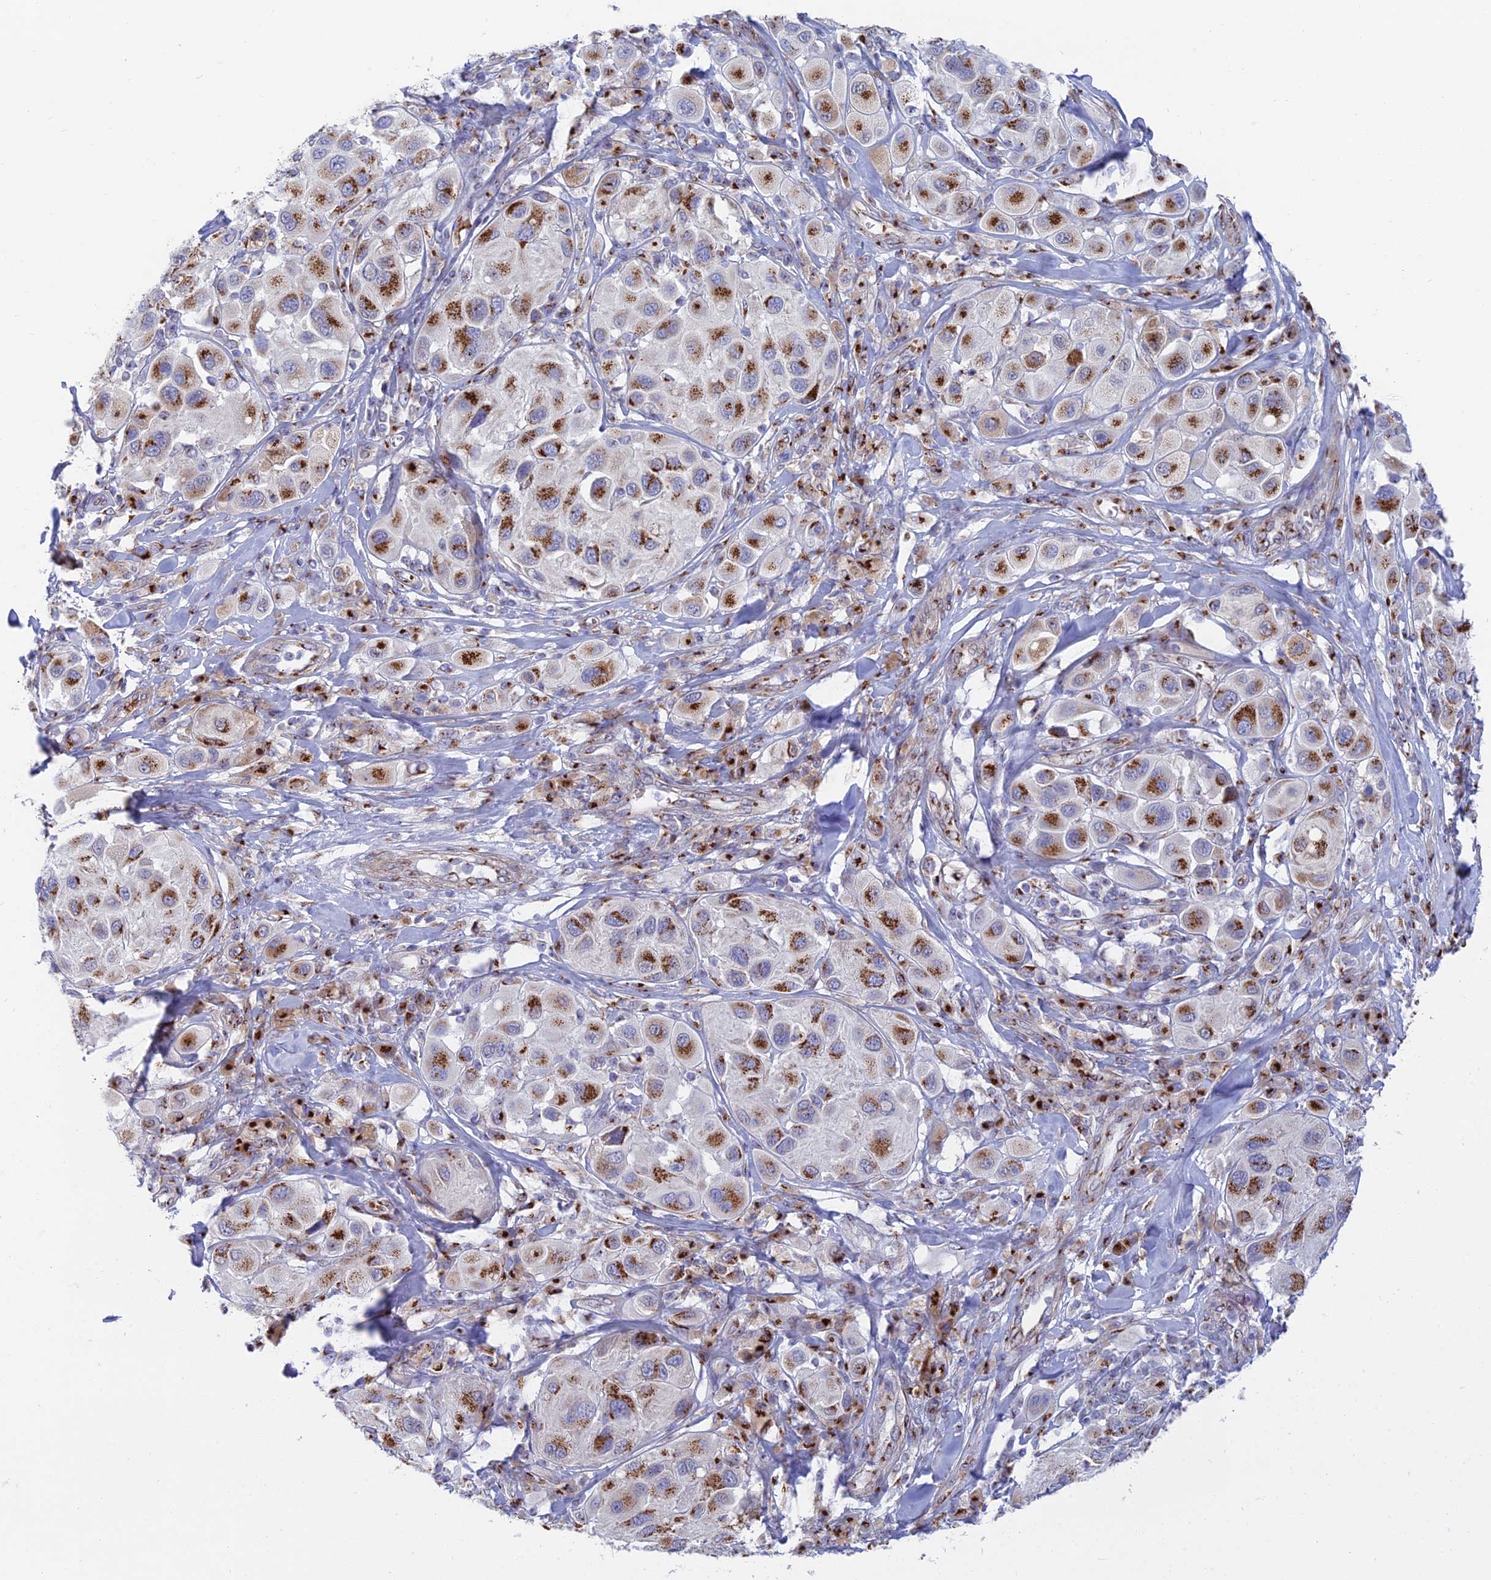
{"staining": {"intensity": "moderate", "quantity": ">75%", "location": "cytoplasmic/membranous"}, "tissue": "melanoma", "cell_type": "Tumor cells", "image_type": "cancer", "snomed": [{"axis": "morphology", "description": "Malignant melanoma, Metastatic site"}, {"axis": "topography", "description": "Skin"}], "caption": "An immunohistochemistry (IHC) photomicrograph of tumor tissue is shown. Protein staining in brown highlights moderate cytoplasmic/membranous positivity in melanoma within tumor cells.", "gene": "HS2ST1", "patient": {"sex": "male", "age": 41}}